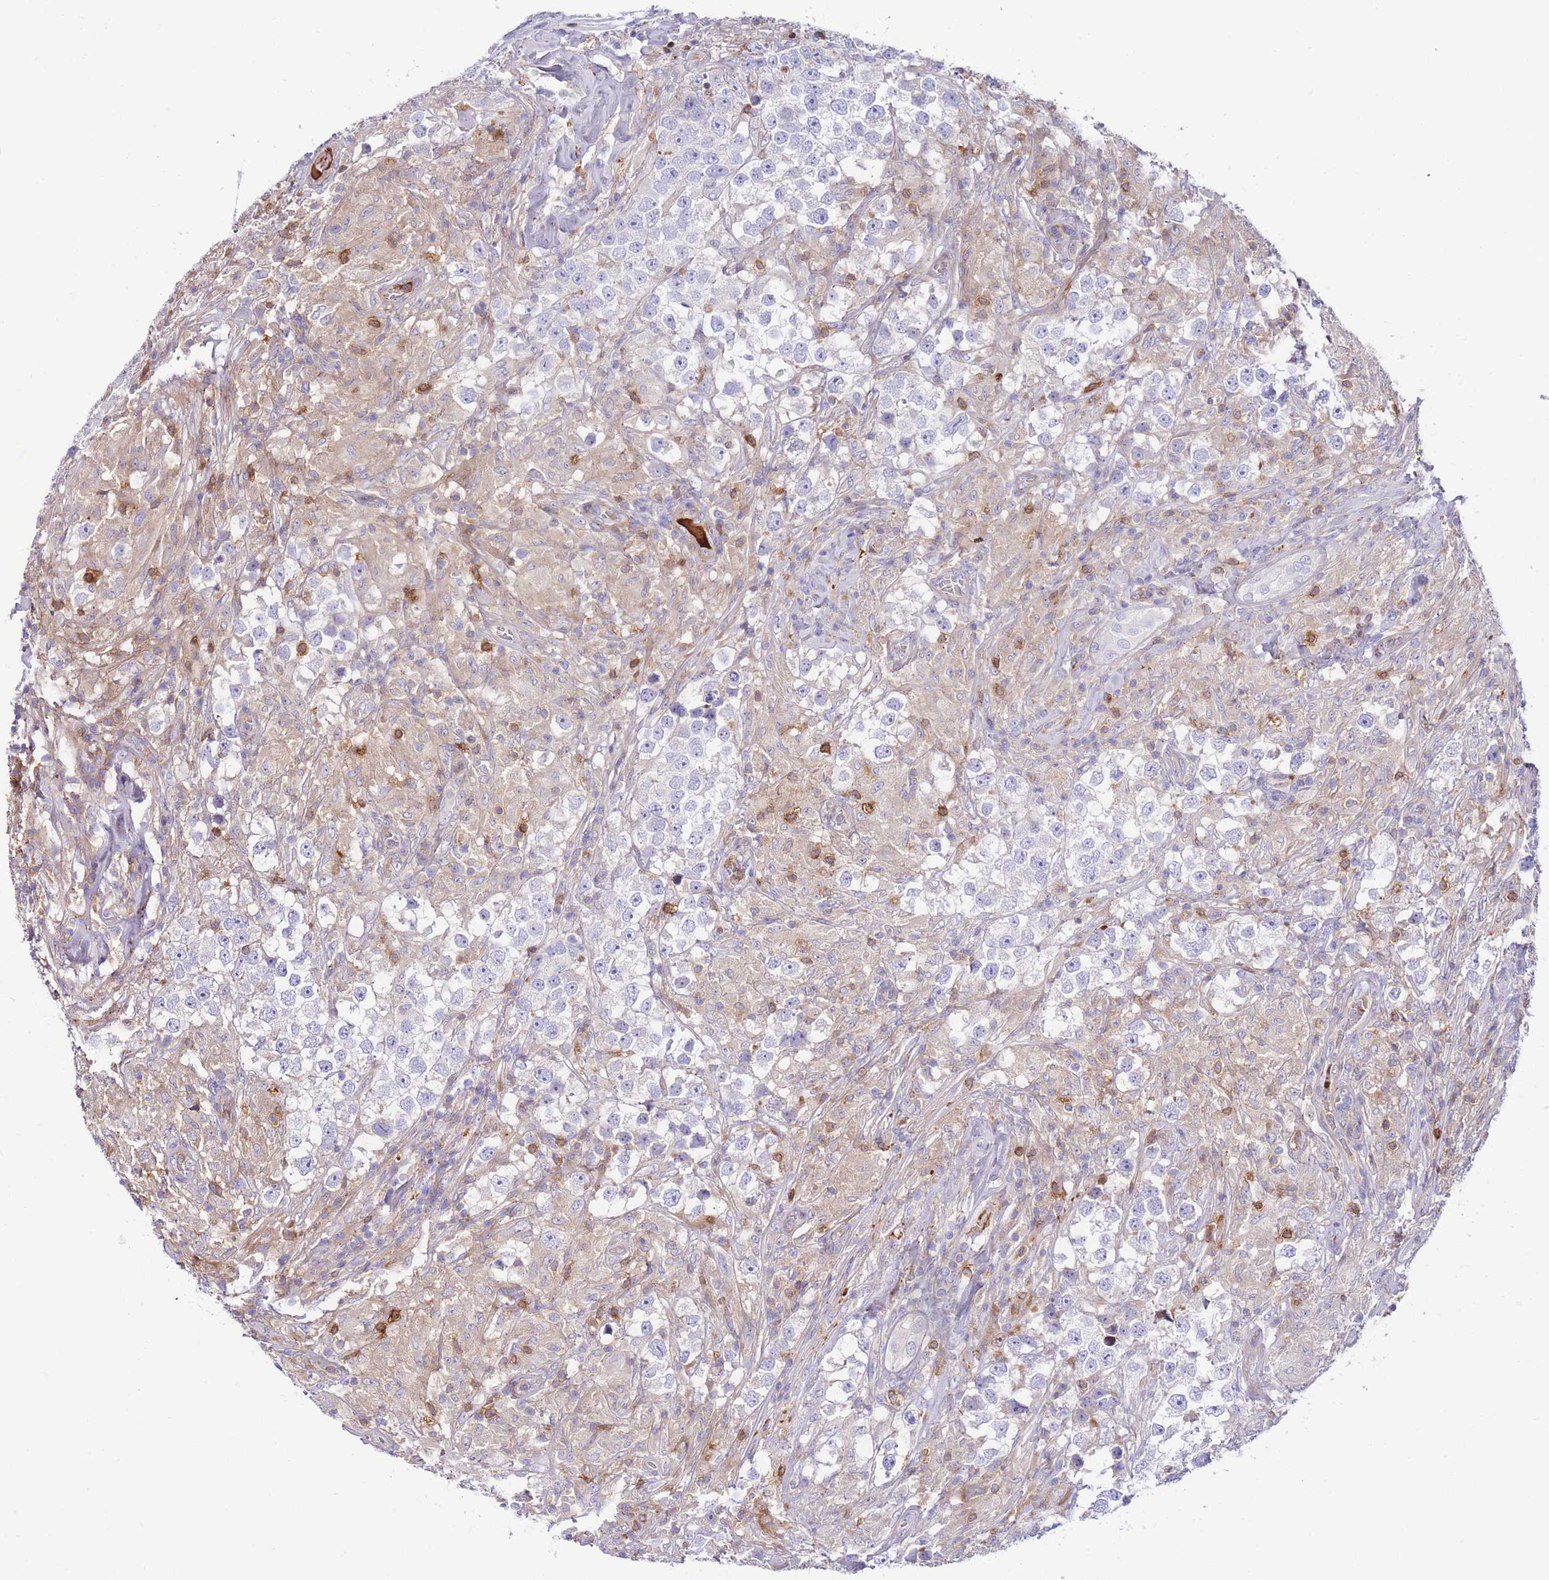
{"staining": {"intensity": "negative", "quantity": "none", "location": "none"}, "tissue": "testis cancer", "cell_type": "Tumor cells", "image_type": "cancer", "snomed": [{"axis": "morphology", "description": "Seminoma, NOS"}, {"axis": "topography", "description": "Testis"}], "caption": "There is no significant expression in tumor cells of testis cancer (seminoma). Brightfield microscopy of immunohistochemistry (IHC) stained with DAB (3,3'-diaminobenzidine) (brown) and hematoxylin (blue), captured at high magnification.", "gene": "FBN3", "patient": {"sex": "male", "age": 46}}